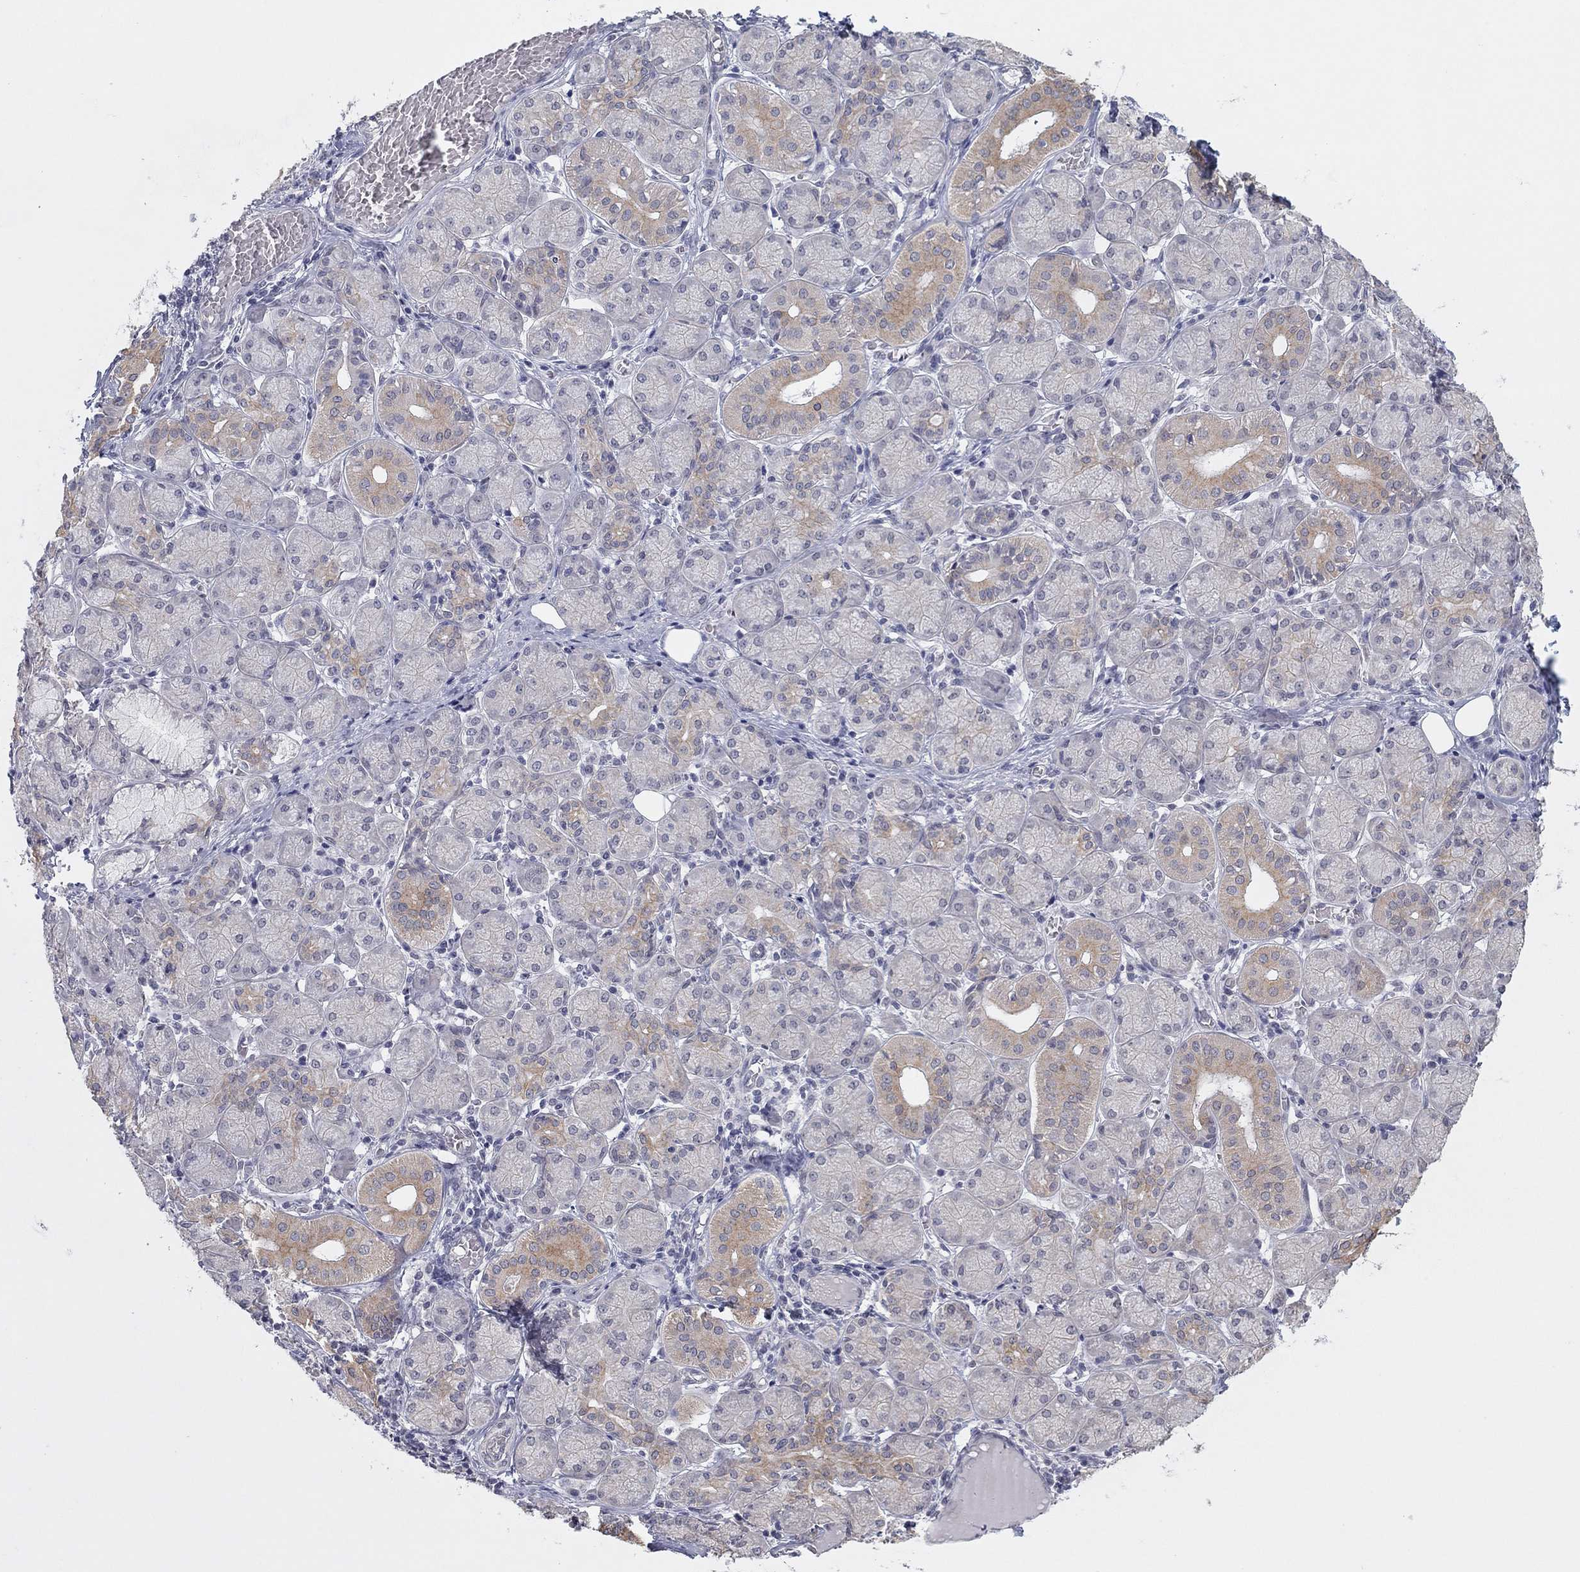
{"staining": {"intensity": "weak", "quantity": "25%-75%", "location": "cytoplasmic/membranous"}, "tissue": "salivary gland", "cell_type": "Glandular cells", "image_type": "normal", "snomed": [{"axis": "morphology", "description": "Normal tissue, NOS"}, {"axis": "topography", "description": "Salivary gland"}, {"axis": "topography", "description": "Peripheral nerve tissue"}], "caption": "IHC photomicrograph of benign salivary gland stained for a protein (brown), which displays low levels of weak cytoplasmic/membranous expression in about 25%-75% of glandular cells.", "gene": "SLC22A2", "patient": {"sex": "female", "age": 24}}